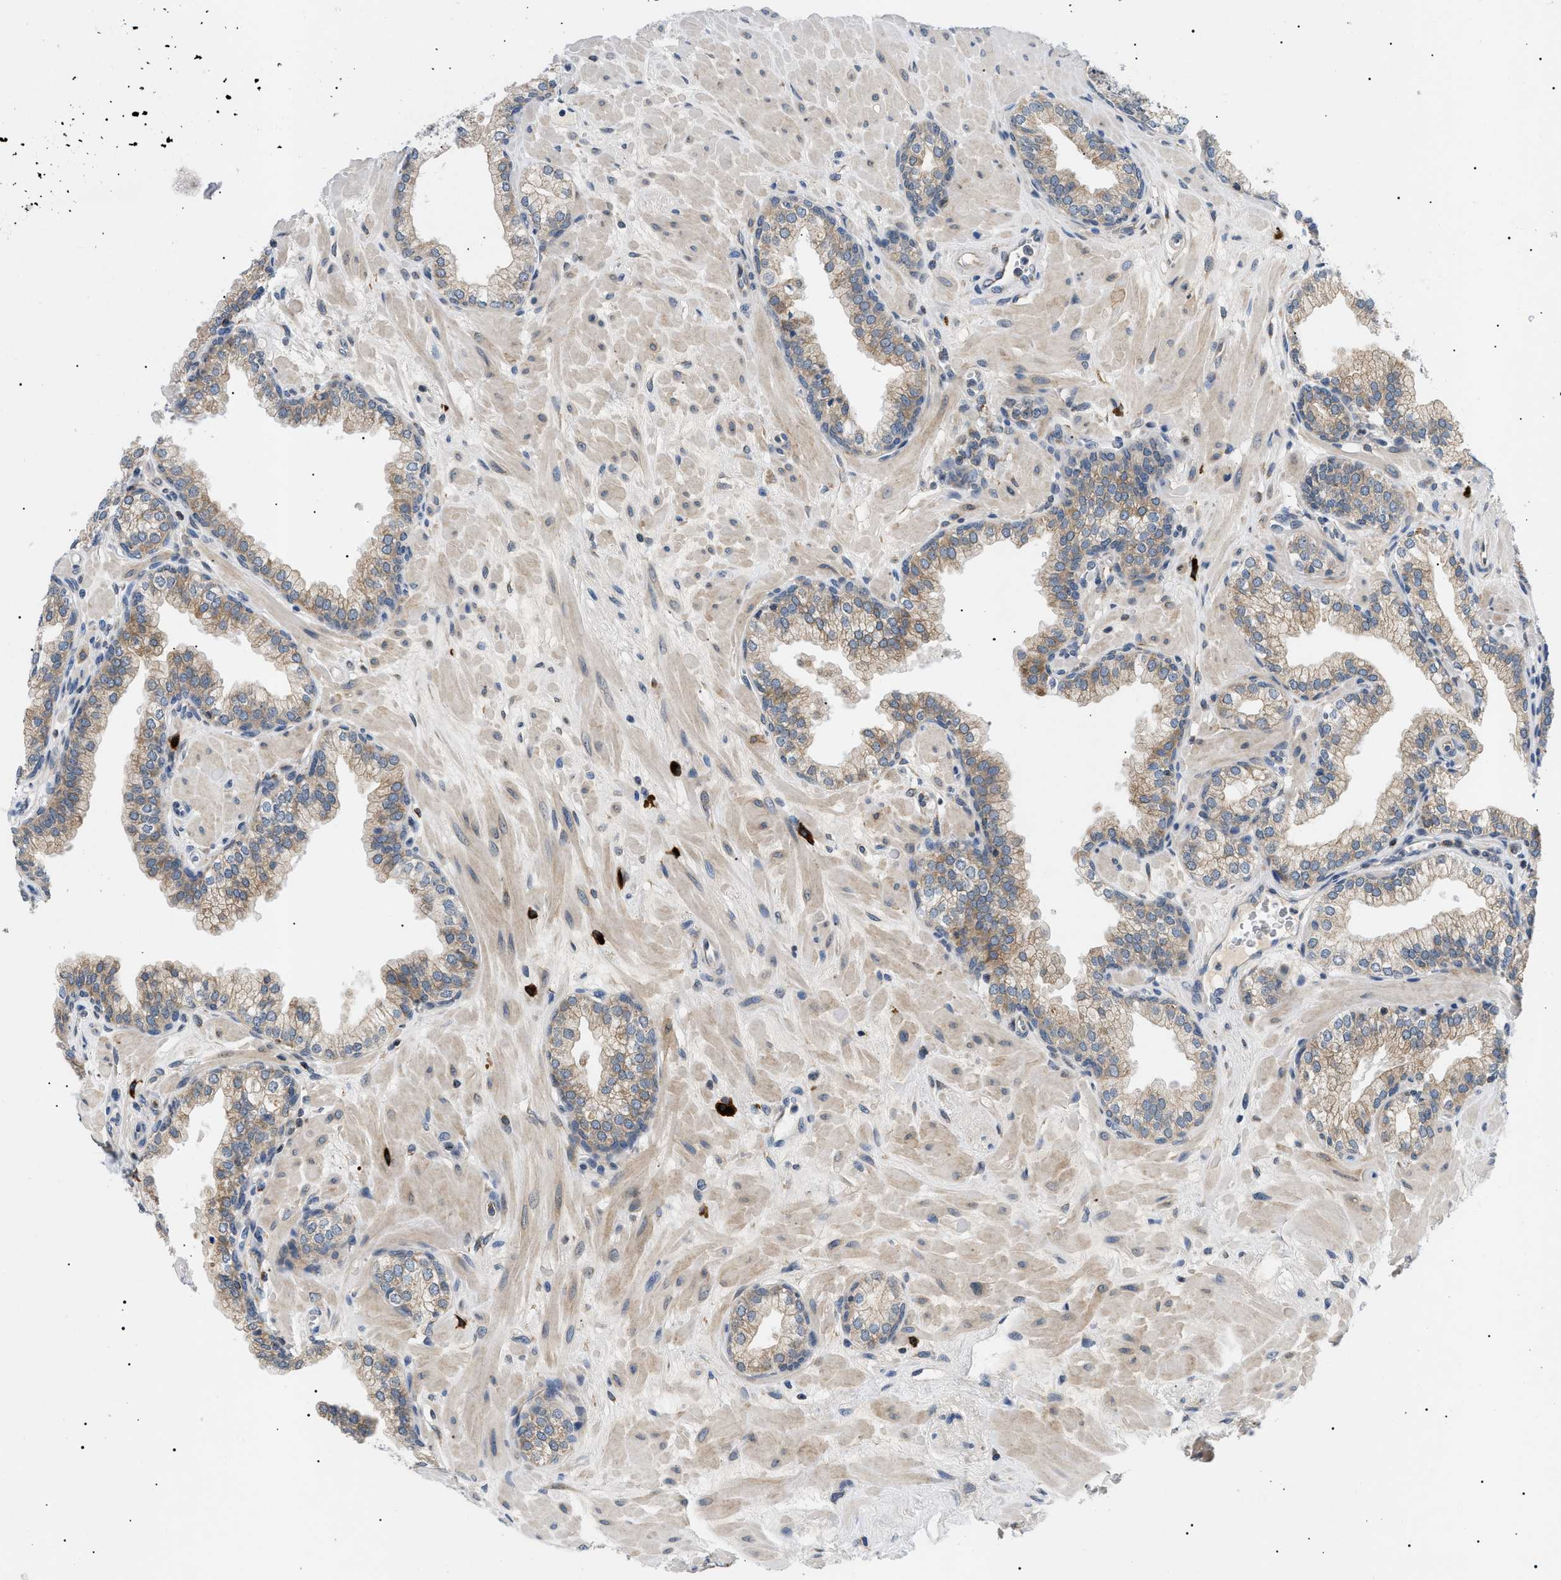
{"staining": {"intensity": "moderate", "quantity": ">75%", "location": "cytoplasmic/membranous"}, "tissue": "prostate", "cell_type": "Glandular cells", "image_type": "normal", "snomed": [{"axis": "morphology", "description": "Normal tissue, NOS"}, {"axis": "morphology", "description": "Urothelial carcinoma, Low grade"}, {"axis": "topography", "description": "Urinary bladder"}, {"axis": "topography", "description": "Prostate"}], "caption": "Protein analysis of benign prostate reveals moderate cytoplasmic/membranous positivity in about >75% of glandular cells. The protein is stained brown, and the nuclei are stained in blue (DAB (3,3'-diaminobenzidine) IHC with brightfield microscopy, high magnification).", "gene": "DERL1", "patient": {"sex": "male", "age": 60}}